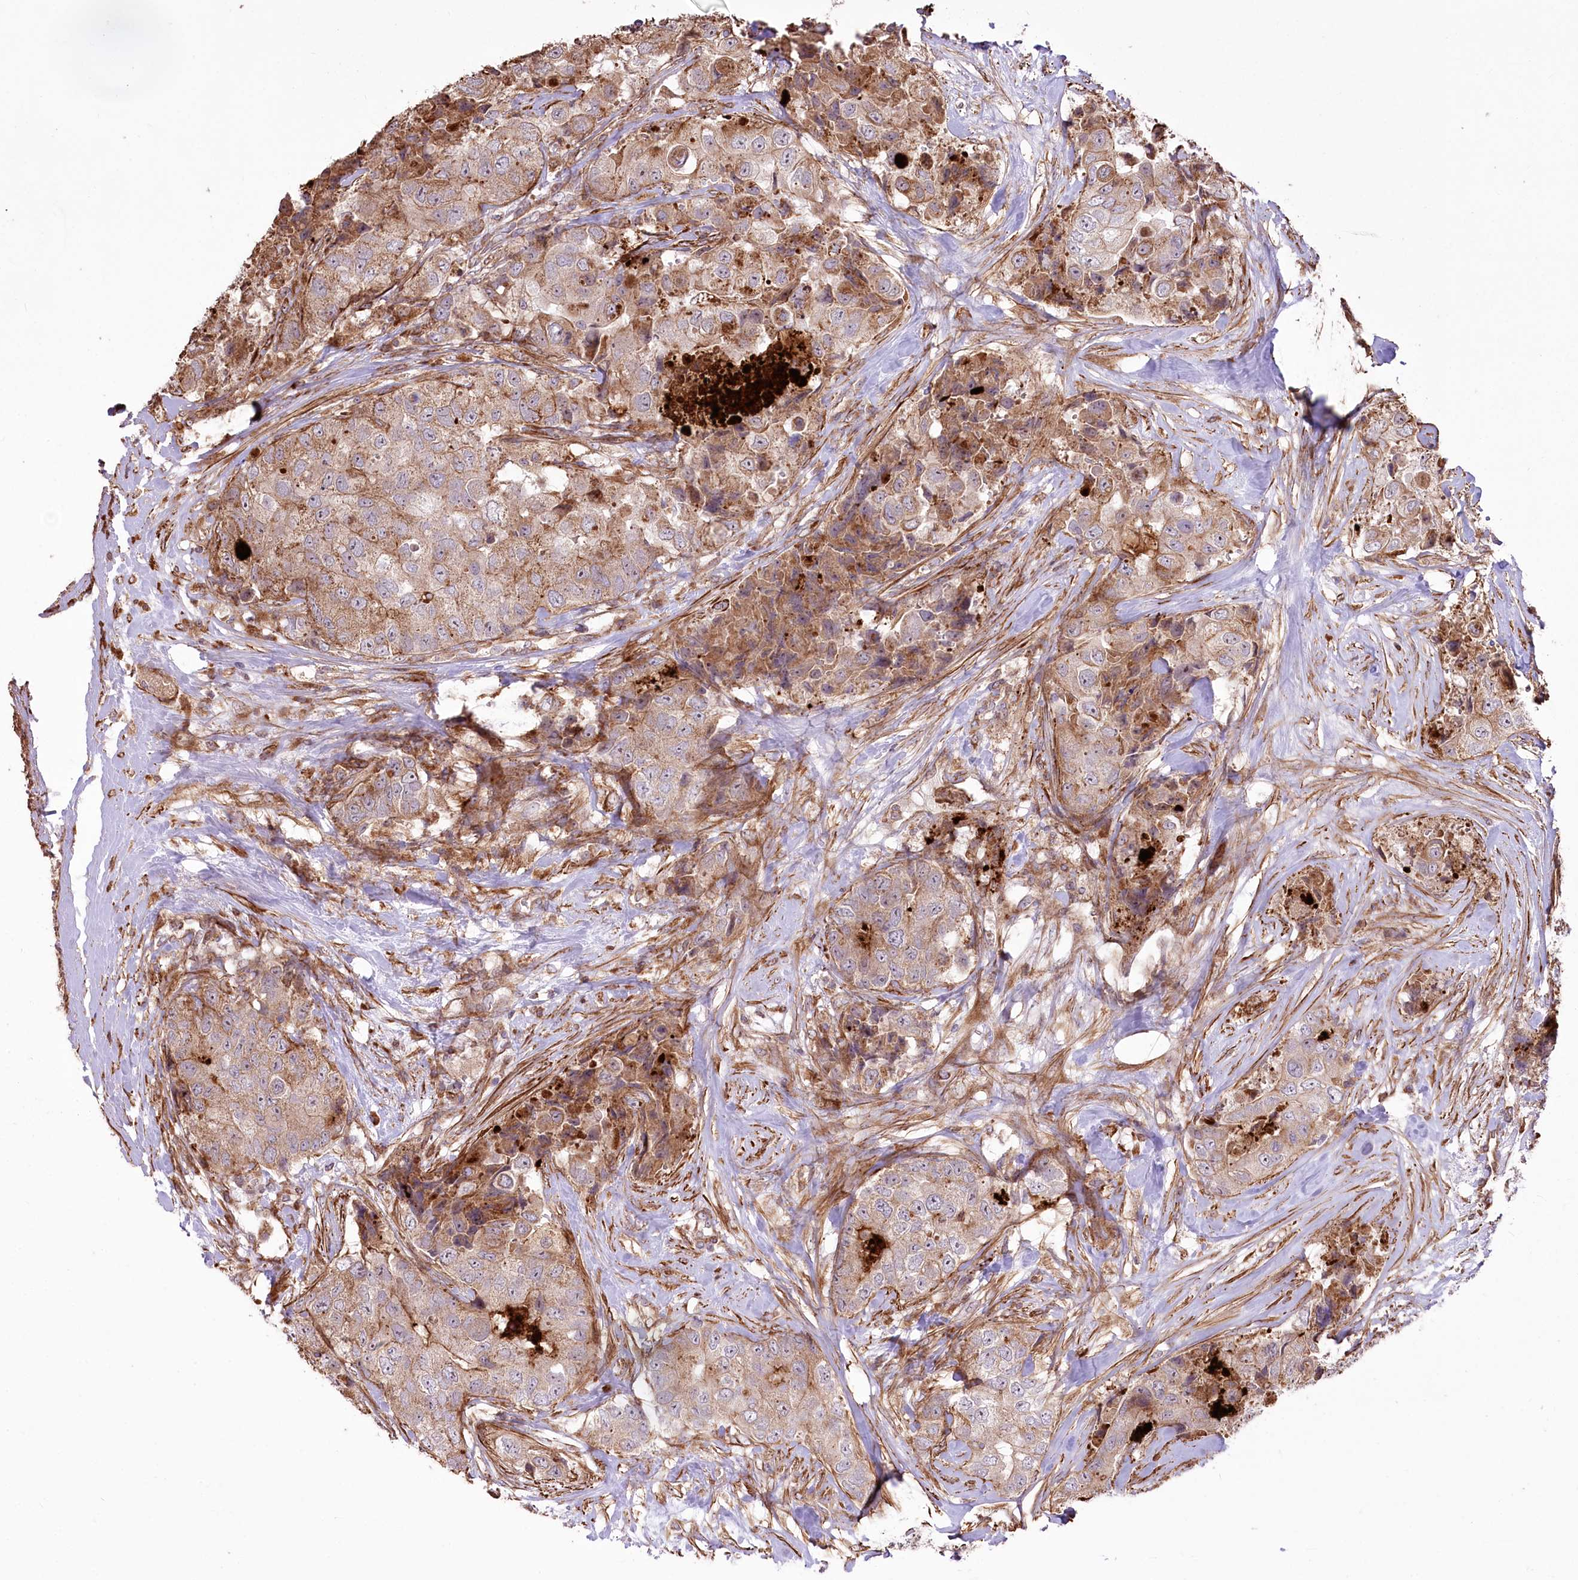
{"staining": {"intensity": "weak", "quantity": "25%-75%", "location": "cytoplasmic/membranous"}, "tissue": "breast cancer", "cell_type": "Tumor cells", "image_type": "cancer", "snomed": [{"axis": "morphology", "description": "Duct carcinoma"}, {"axis": "topography", "description": "Breast"}], "caption": "The photomicrograph demonstrates a brown stain indicating the presence of a protein in the cytoplasmic/membranous of tumor cells in breast cancer. (IHC, brightfield microscopy, high magnification).", "gene": "RNF24", "patient": {"sex": "female", "age": 62}}